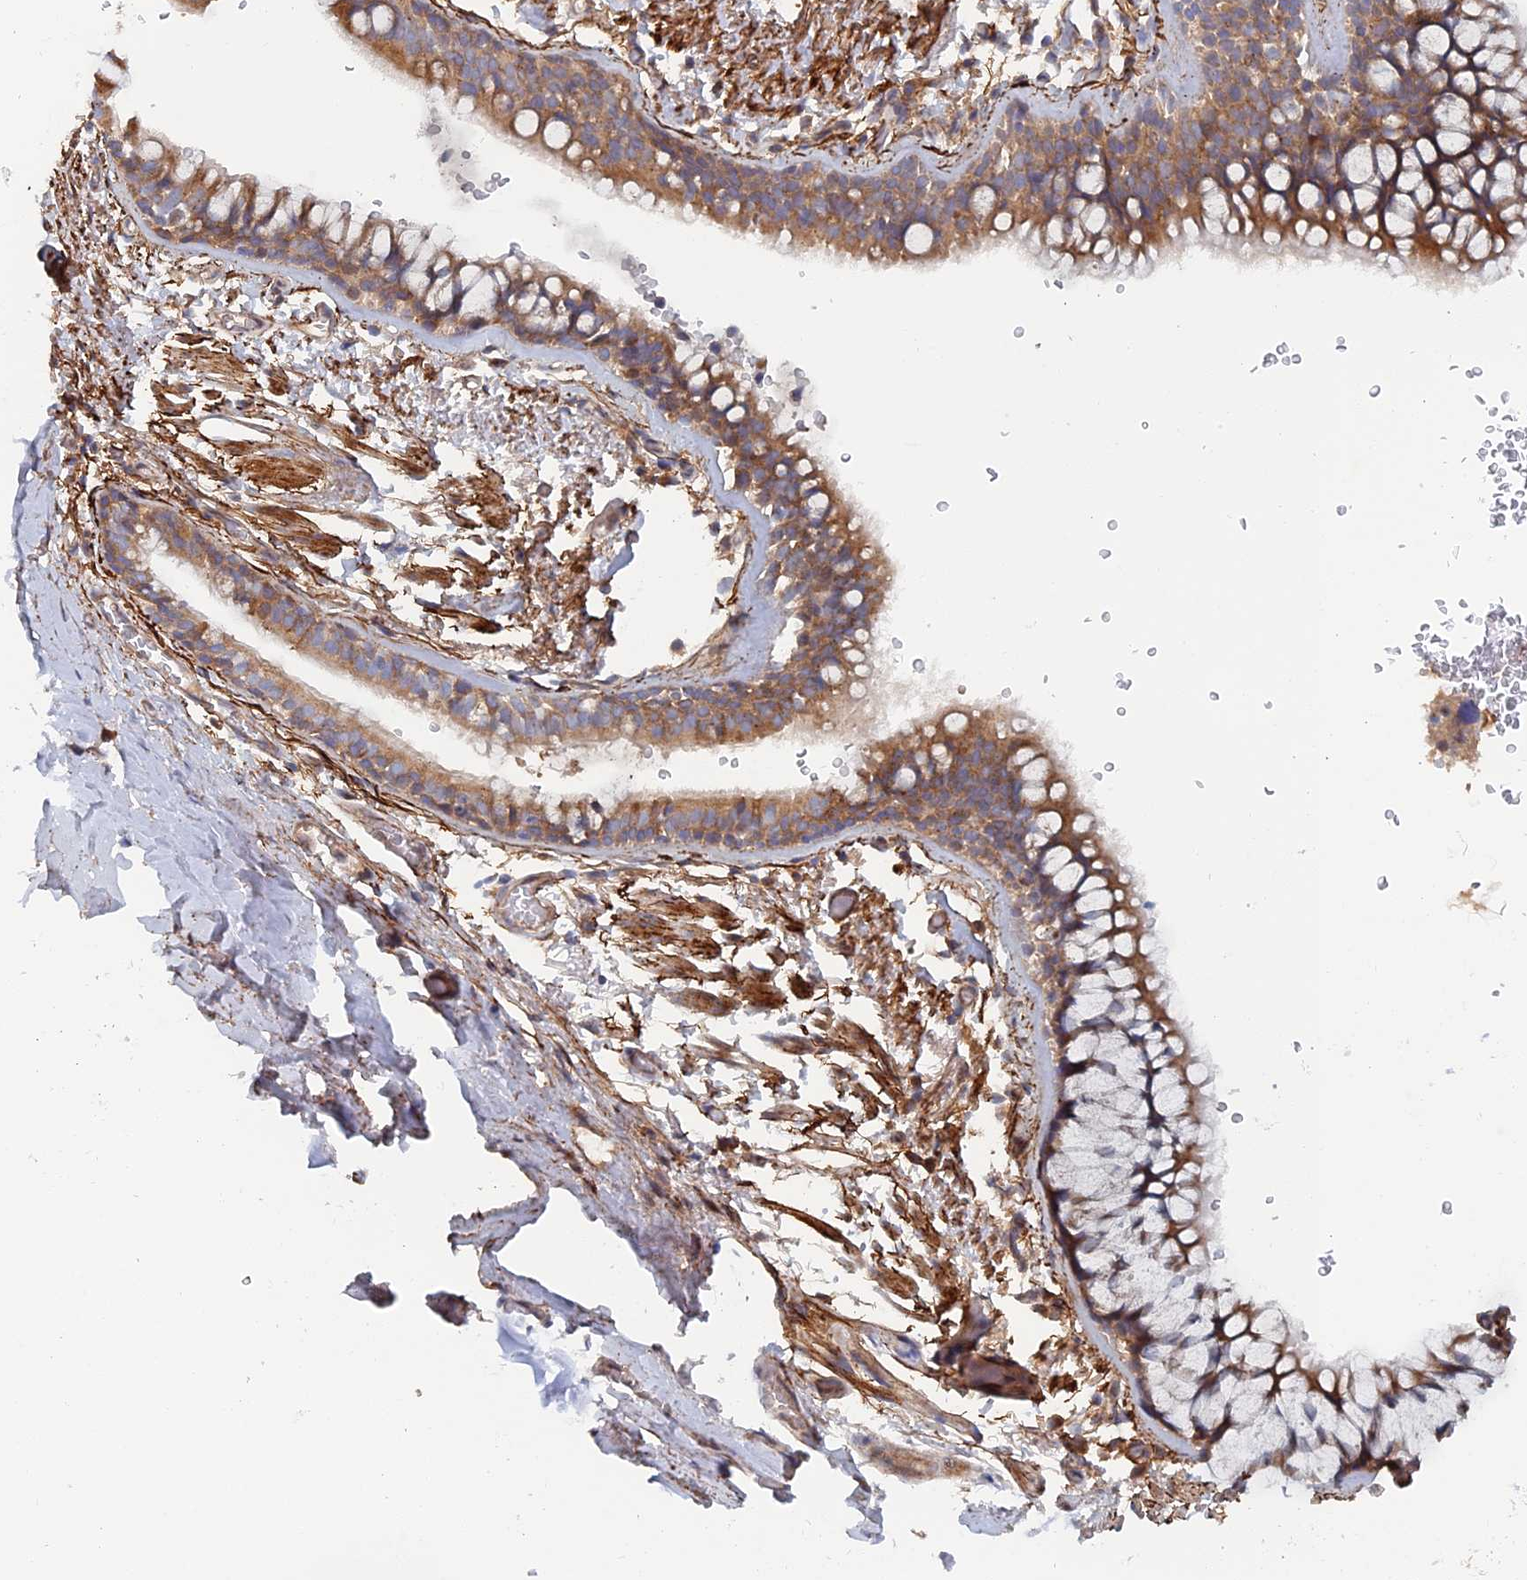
{"staining": {"intensity": "moderate", "quantity": ">75%", "location": "cytoplasmic/membranous"}, "tissue": "bronchus", "cell_type": "Respiratory epithelial cells", "image_type": "normal", "snomed": [{"axis": "morphology", "description": "Normal tissue, NOS"}, {"axis": "topography", "description": "Bronchus"}], "caption": "This image shows immunohistochemistry staining of normal human bronchus, with medium moderate cytoplasmic/membranous expression in approximately >75% of respiratory epithelial cells.", "gene": "TMEM196", "patient": {"sex": "male", "age": 65}}